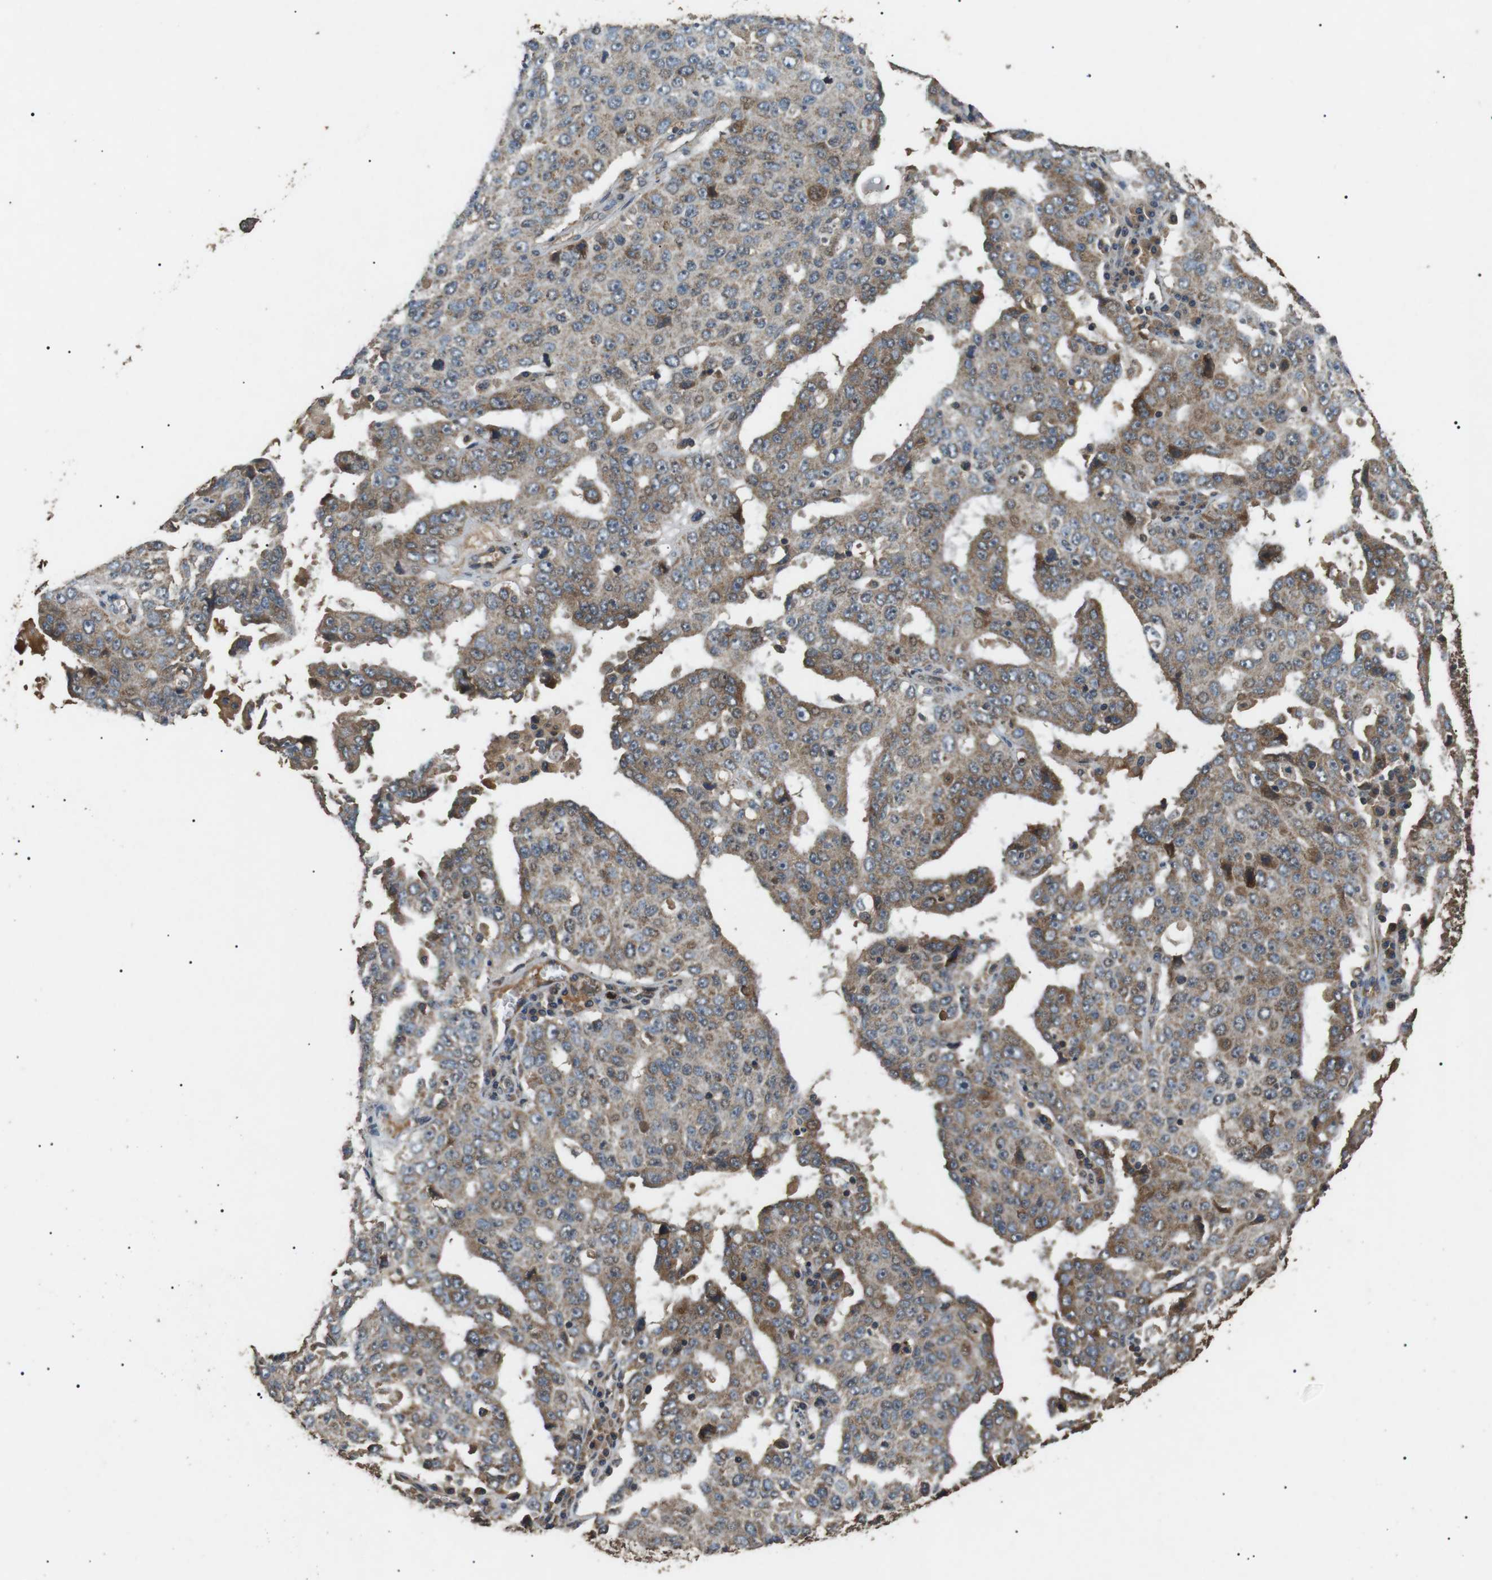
{"staining": {"intensity": "weak", "quantity": ">75%", "location": "cytoplasmic/membranous"}, "tissue": "ovarian cancer", "cell_type": "Tumor cells", "image_type": "cancer", "snomed": [{"axis": "morphology", "description": "Carcinoma, endometroid"}, {"axis": "topography", "description": "Ovary"}], "caption": "Protein analysis of endometroid carcinoma (ovarian) tissue reveals weak cytoplasmic/membranous staining in about >75% of tumor cells.", "gene": "TBC1D15", "patient": {"sex": "female", "age": 62}}